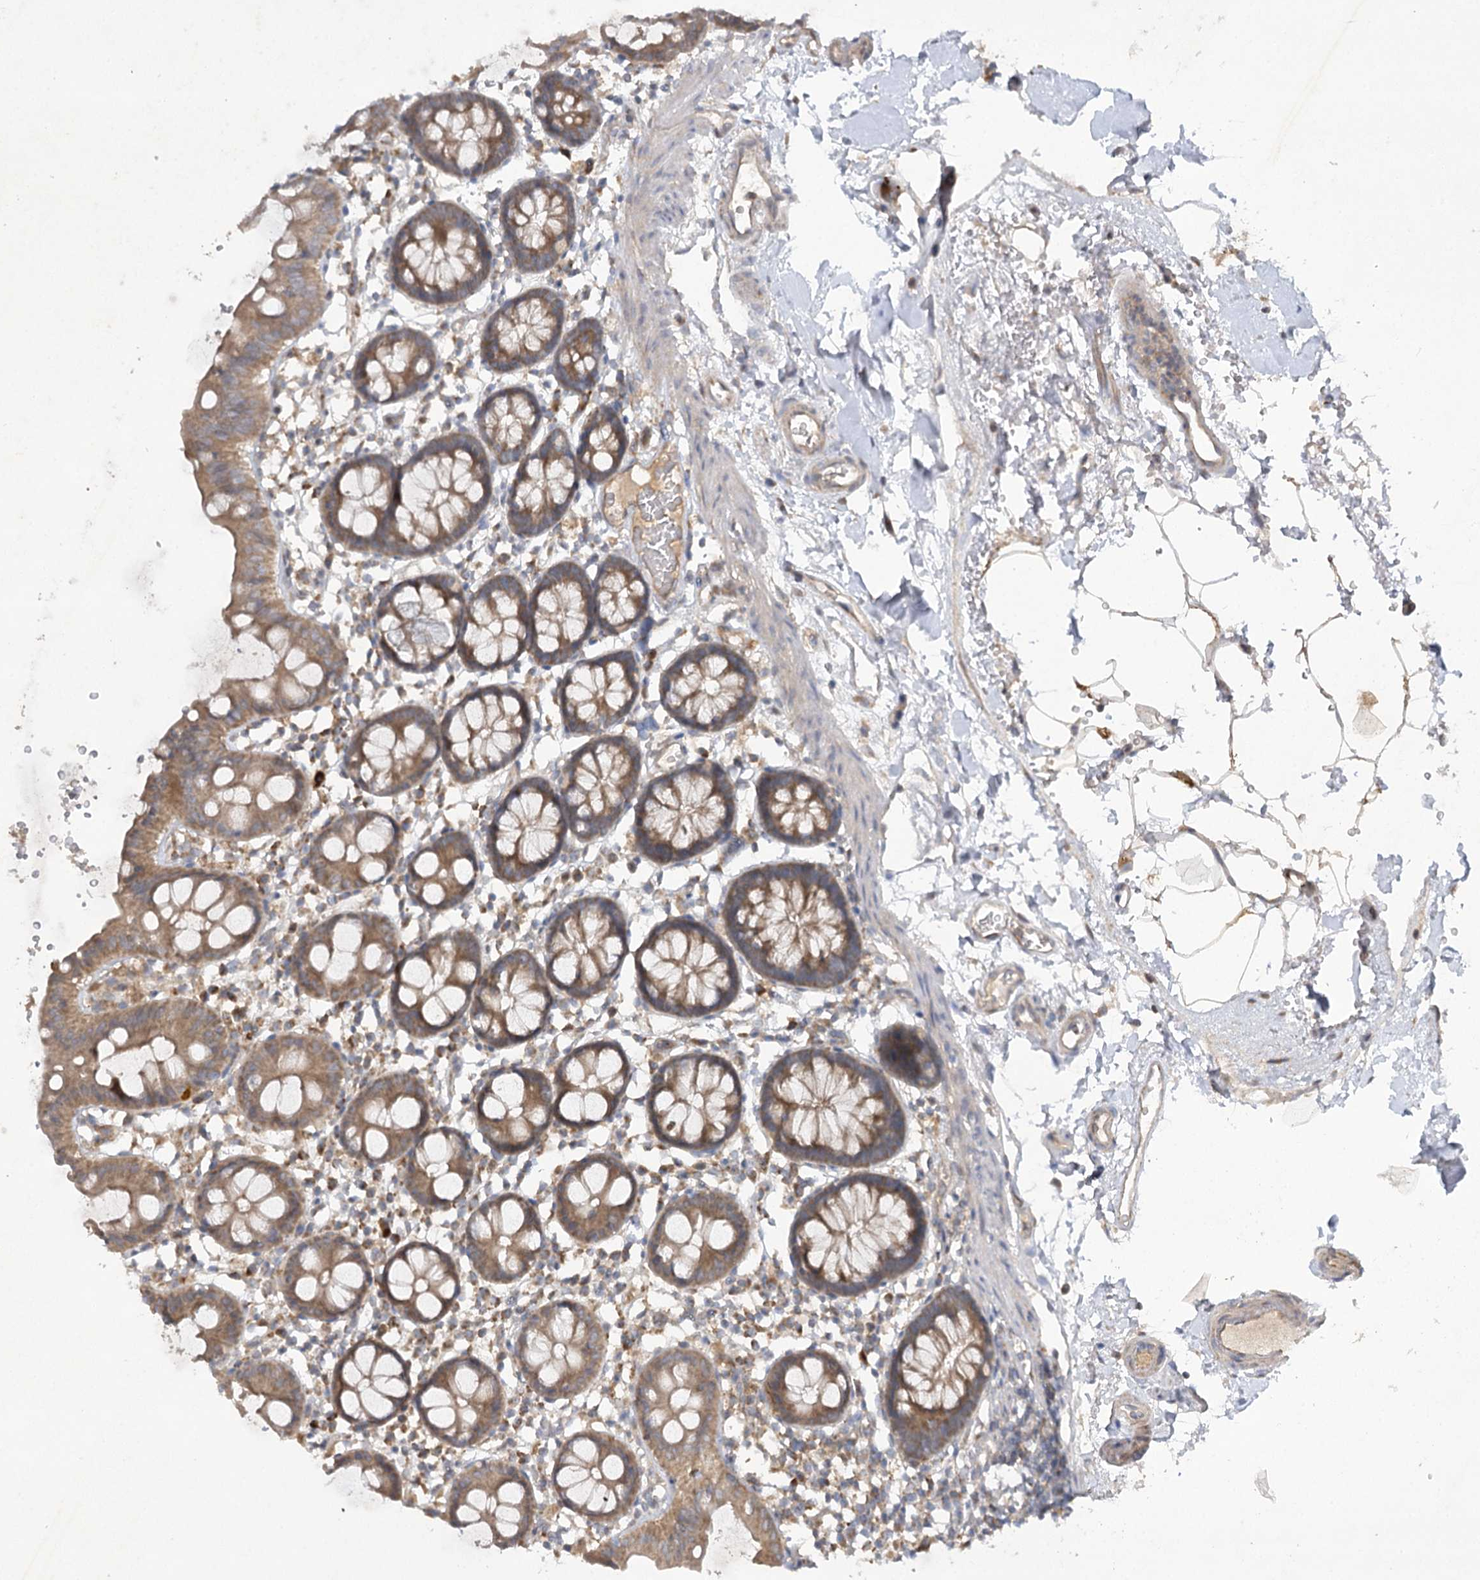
{"staining": {"intensity": "weak", "quantity": ">75%", "location": "cytoplasmic/membranous"}, "tissue": "colon", "cell_type": "Endothelial cells", "image_type": "normal", "snomed": [{"axis": "morphology", "description": "Normal tissue, NOS"}, {"axis": "topography", "description": "Colon"}], "caption": "Colon stained with DAB (3,3'-diaminobenzidine) immunohistochemistry shows low levels of weak cytoplasmic/membranous staining in about >75% of endothelial cells. (IHC, brightfield microscopy, high magnification).", "gene": "TRAF3IP1", "patient": {"sex": "male", "age": 75}}